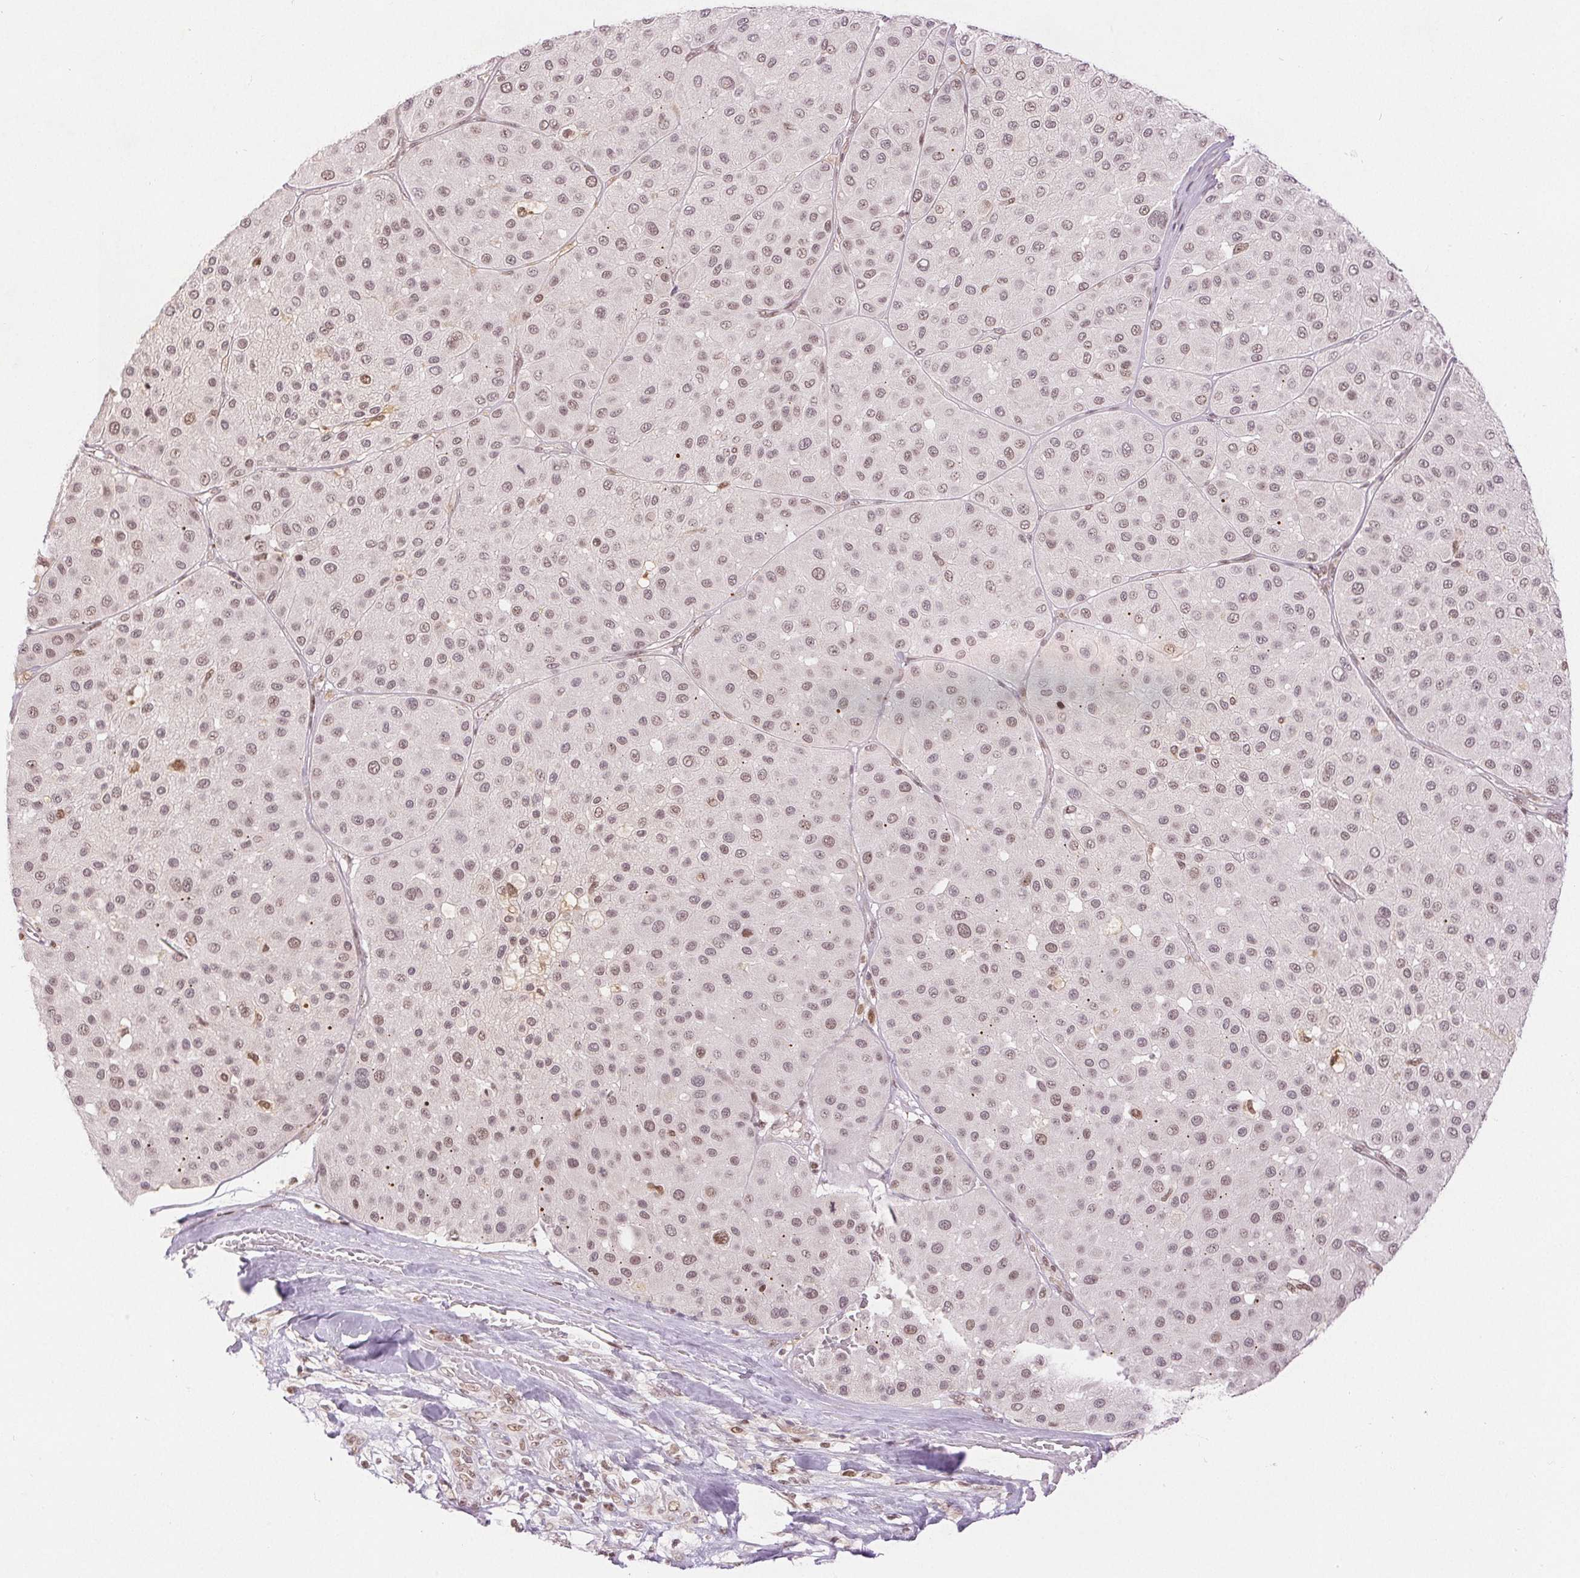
{"staining": {"intensity": "moderate", "quantity": "<25%", "location": "nuclear"}, "tissue": "melanoma", "cell_type": "Tumor cells", "image_type": "cancer", "snomed": [{"axis": "morphology", "description": "Malignant melanoma, Metastatic site"}, {"axis": "topography", "description": "Smooth muscle"}], "caption": "Melanoma tissue displays moderate nuclear staining in about <25% of tumor cells, visualized by immunohistochemistry.", "gene": "DEK", "patient": {"sex": "male", "age": 41}}